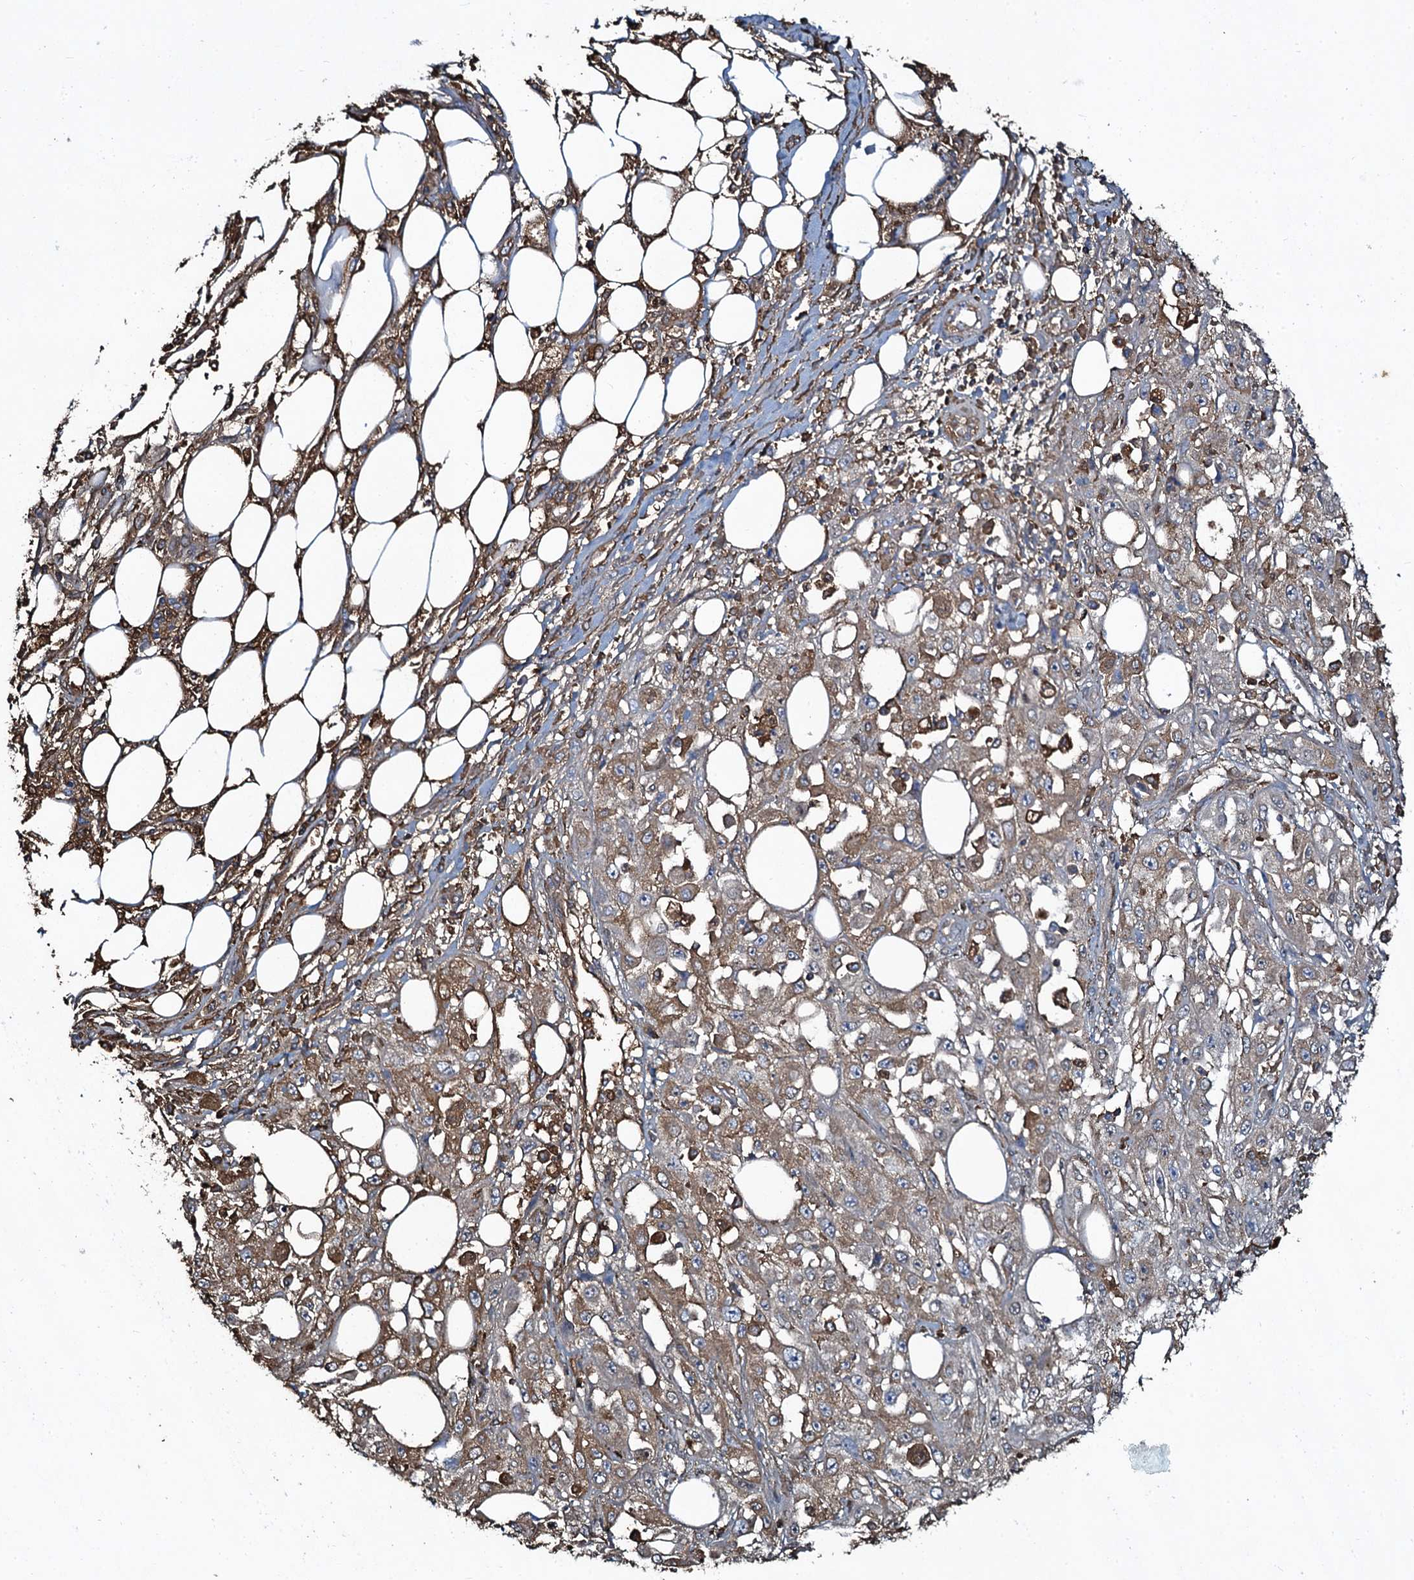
{"staining": {"intensity": "moderate", "quantity": ">75%", "location": "cytoplasmic/membranous"}, "tissue": "skin cancer", "cell_type": "Tumor cells", "image_type": "cancer", "snomed": [{"axis": "morphology", "description": "Squamous cell carcinoma, NOS"}, {"axis": "morphology", "description": "Squamous cell carcinoma, metastatic, NOS"}, {"axis": "topography", "description": "Skin"}, {"axis": "topography", "description": "Lymph node"}], "caption": "Skin cancer stained with IHC exhibits moderate cytoplasmic/membranous staining in approximately >75% of tumor cells.", "gene": "EDN1", "patient": {"sex": "male", "age": 75}}